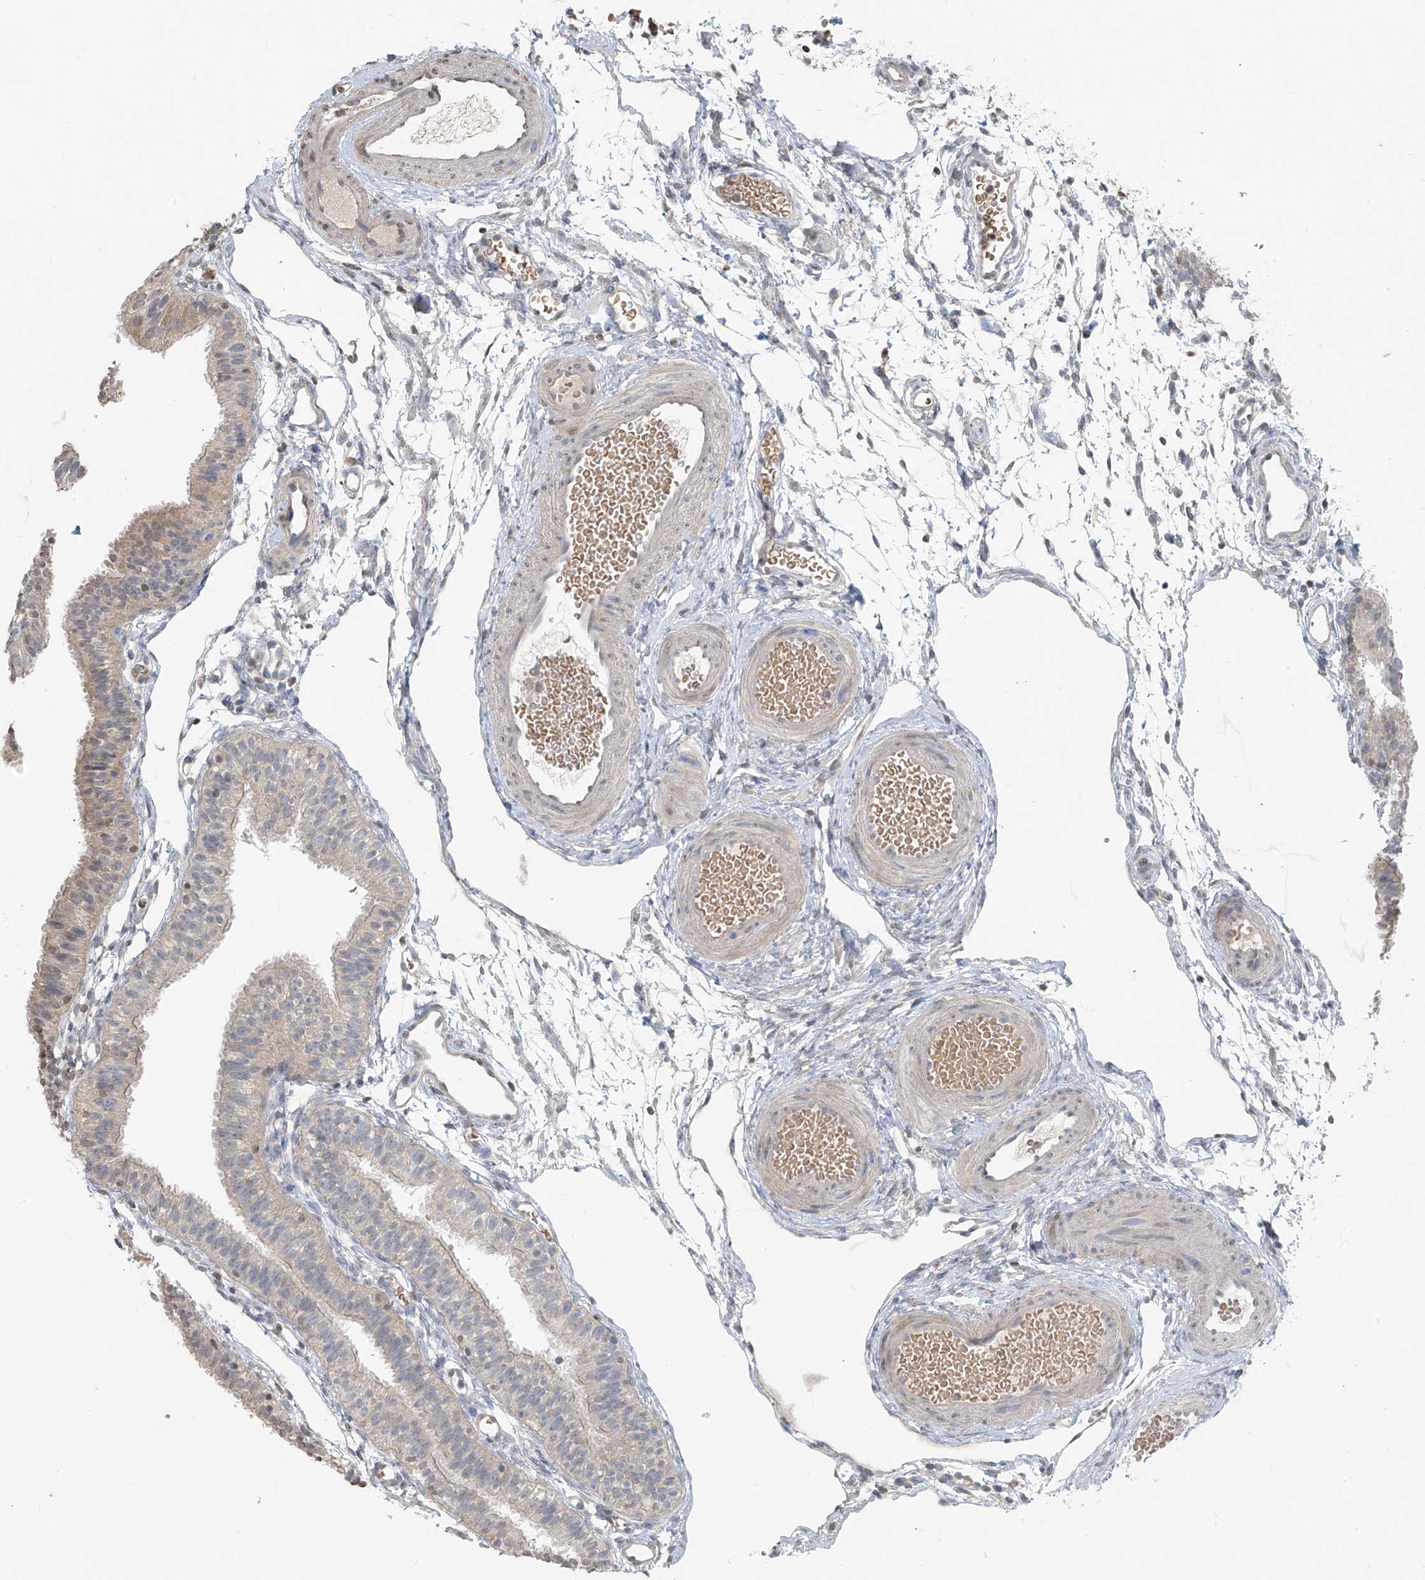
{"staining": {"intensity": "negative", "quantity": "none", "location": "none"}, "tissue": "fallopian tube", "cell_type": "Glandular cells", "image_type": "normal", "snomed": [{"axis": "morphology", "description": "Normal tissue, NOS"}, {"axis": "topography", "description": "Fallopian tube"}], "caption": "An IHC histopathology image of unremarkable fallopian tube is shown. There is no staining in glandular cells of fallopian tube.", "gene": "HOXA11", "patient": {"sex": "female", "age": 35}}